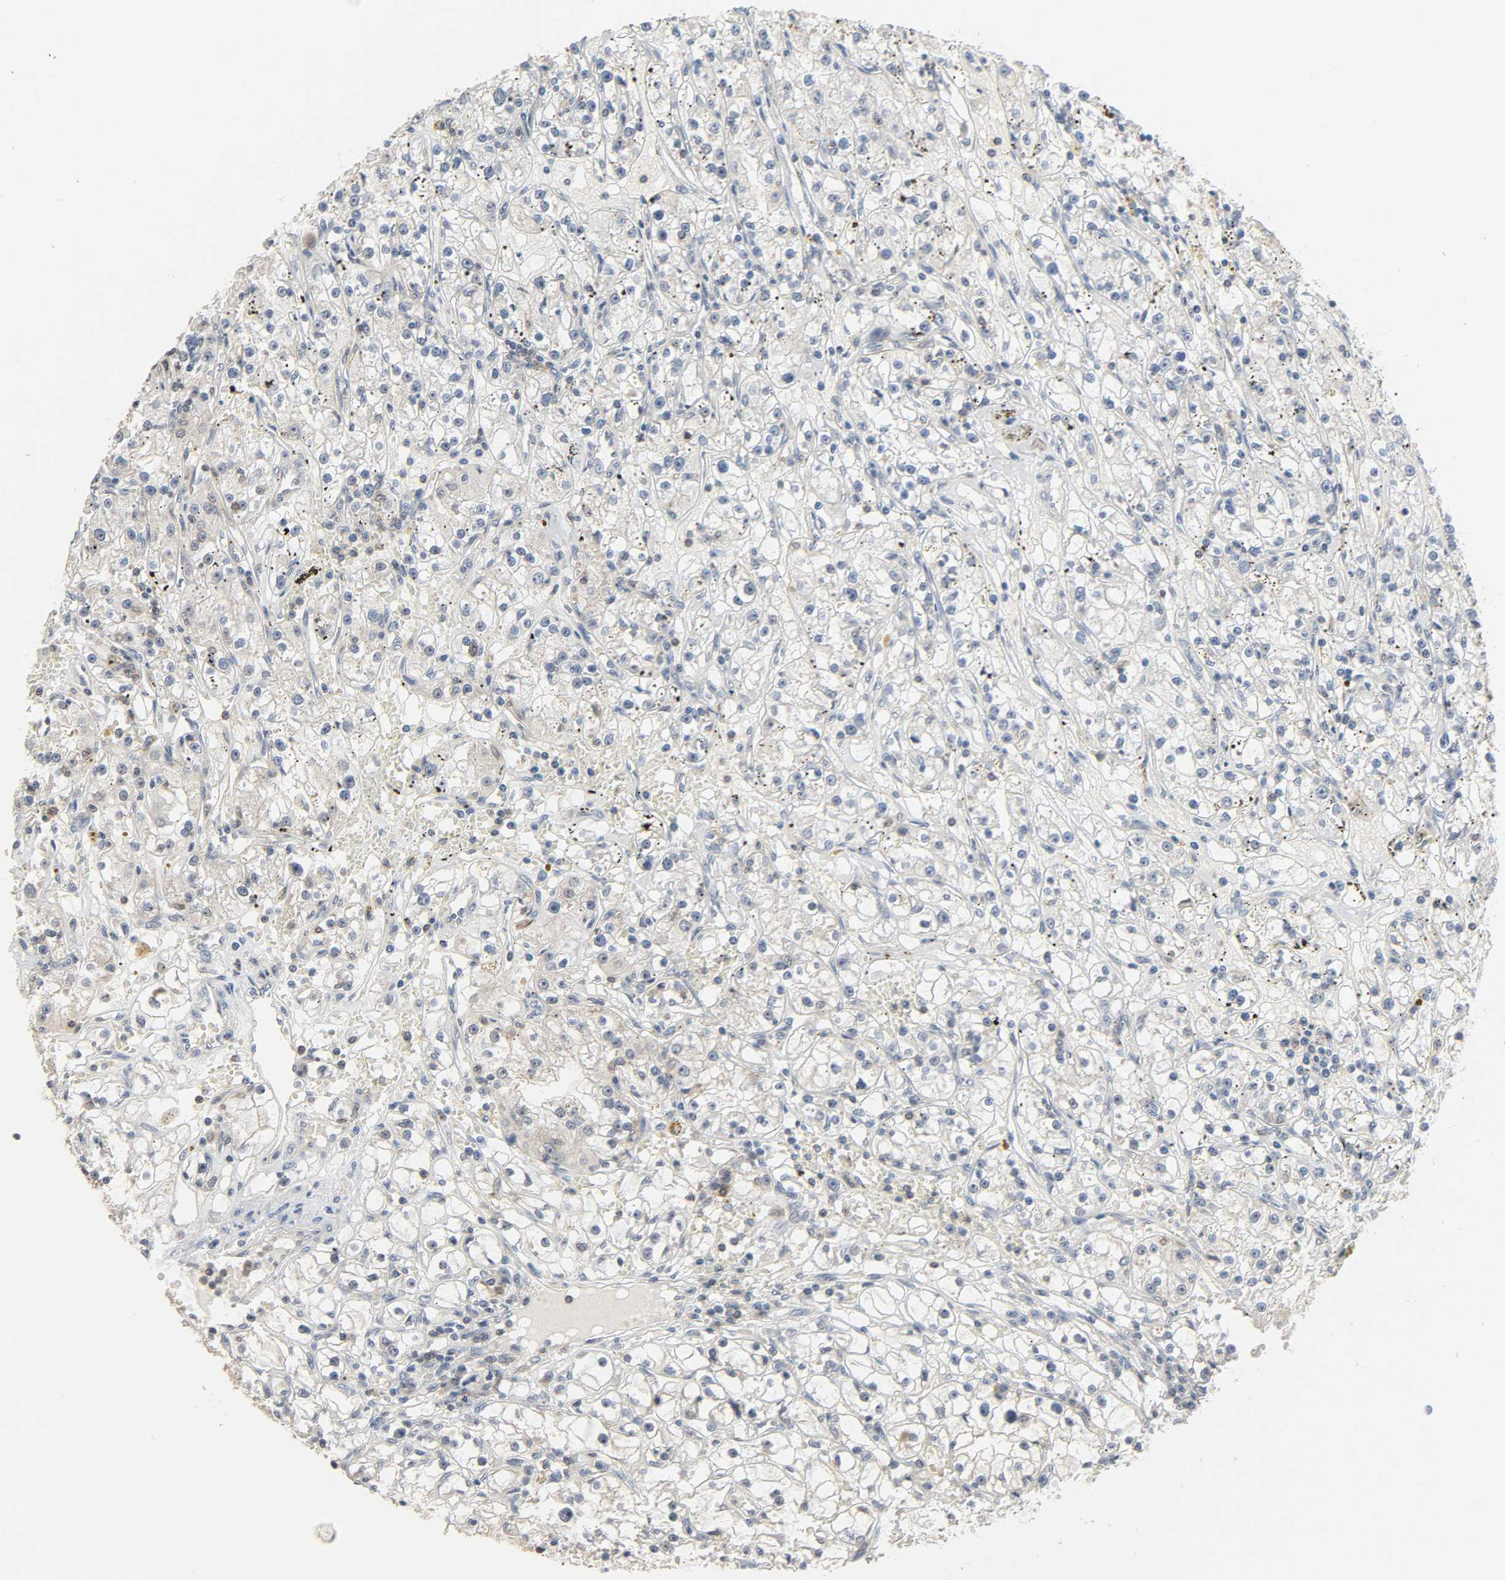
{"staining": {"intensity": "weak", "quantity": "25%-75%", "location": "cytoplasmic/membranous,nuclear"}, "tissue": "renal cancer", "cell_type": "Tumor cells", "image_type": "cancer", "snomed": [{"axis": "morphology", "description": "Adenocarcinoma, NOS"}, {"axis": "topography", "description": "Kidney"}], "caption": "Adenocarcinoma (renal) was stained to show a protein in brown. There is low levels of weak cytoplasmic/membranous and nuclear staining in about 25%-75% of tumor cells.", "gene": "PLEKHA2", "patient": {"sex": "male", "age": 56}}